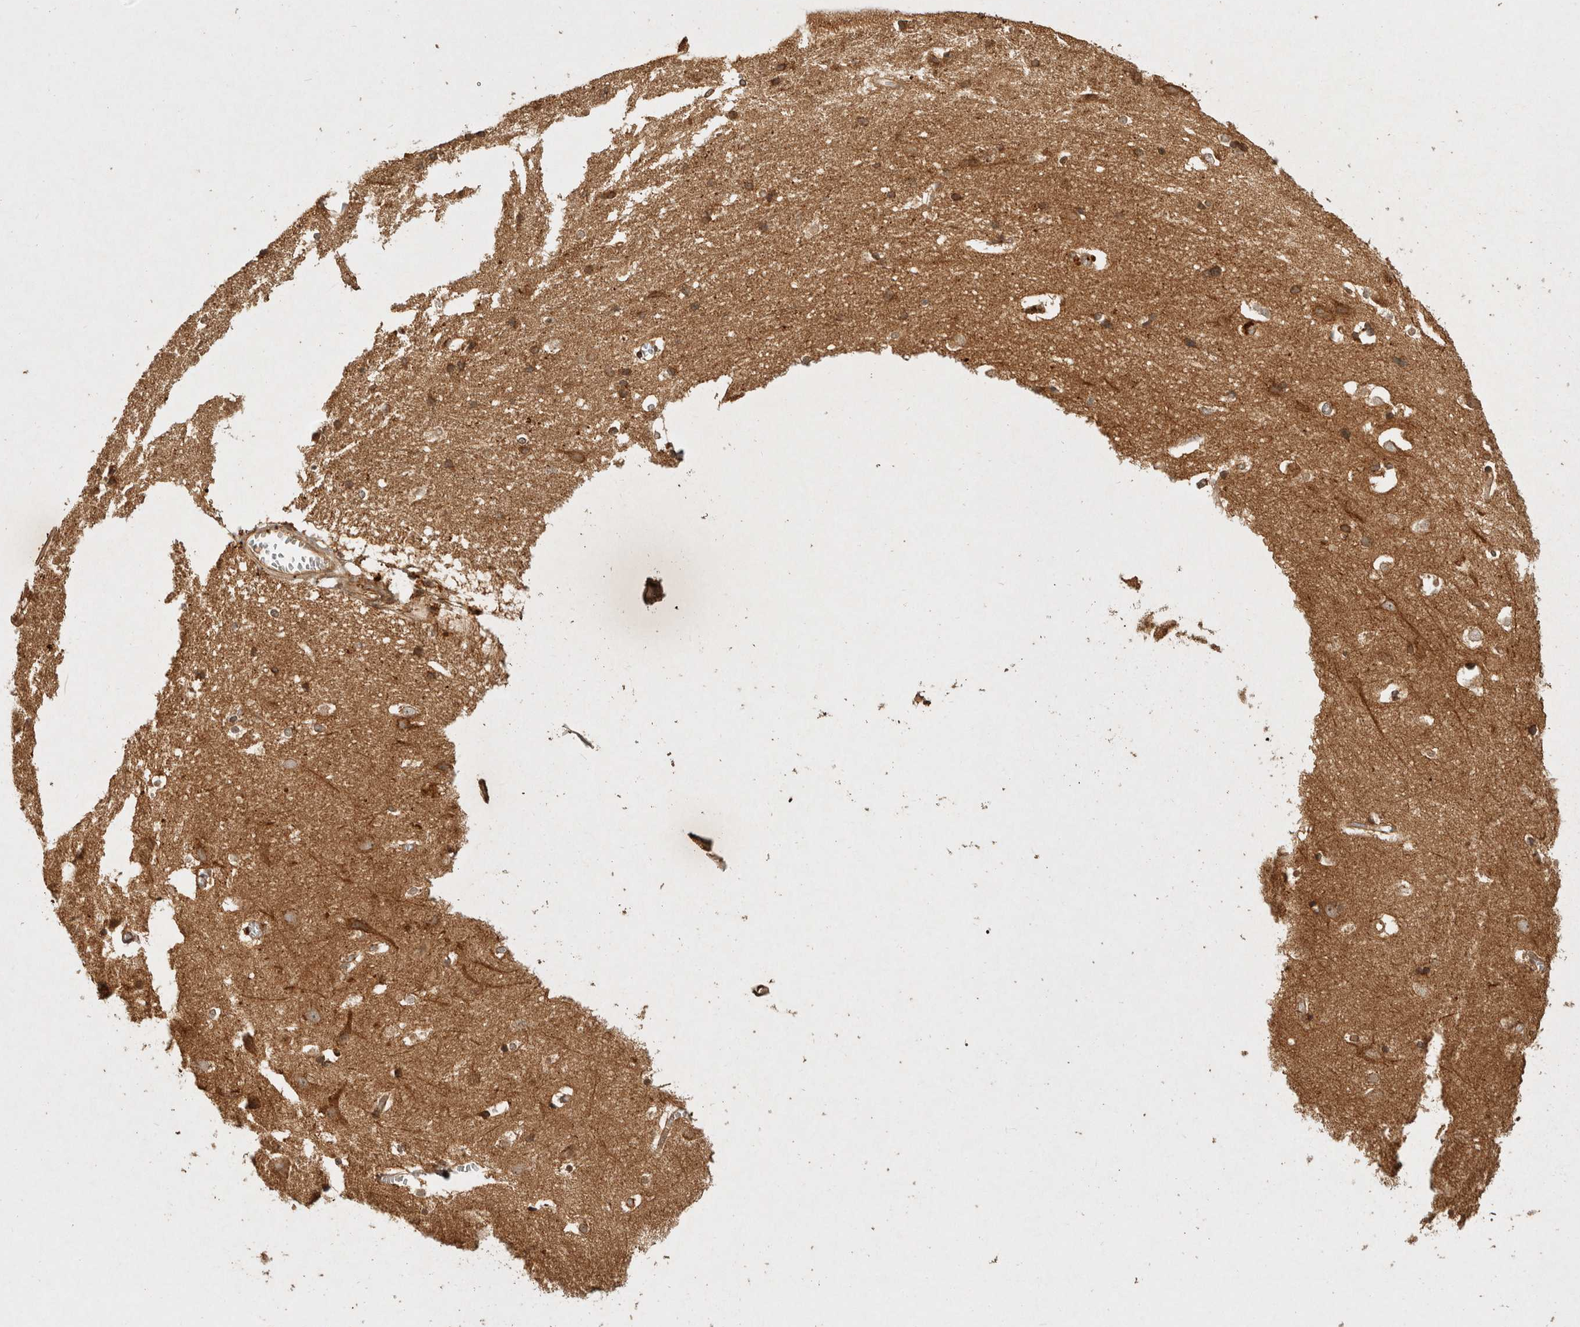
{"staining": {"intensity": "weak", "quantity": ">75%", "location": "cytoplasmic/membranous"}, "tissue": "cerebral cortex", "cell_type": "Endothelial cells", "image_type": "normal", "snomed": [{"axis": "morphology", "description": "Normal tissue, NOS"}, {"axis": "morphology", "description": "Developmental malformation"}, {"axis": "topography", "description": "Cerebral cortex"}], "caption": "Protein staining of unremarkable cerebral cortex exhibits weak cytoplasmic/membranous staining in about >75% of endothelial cells.", "gene": "CAMSAP2", "patient": {"sex": "female", "age": 30}}